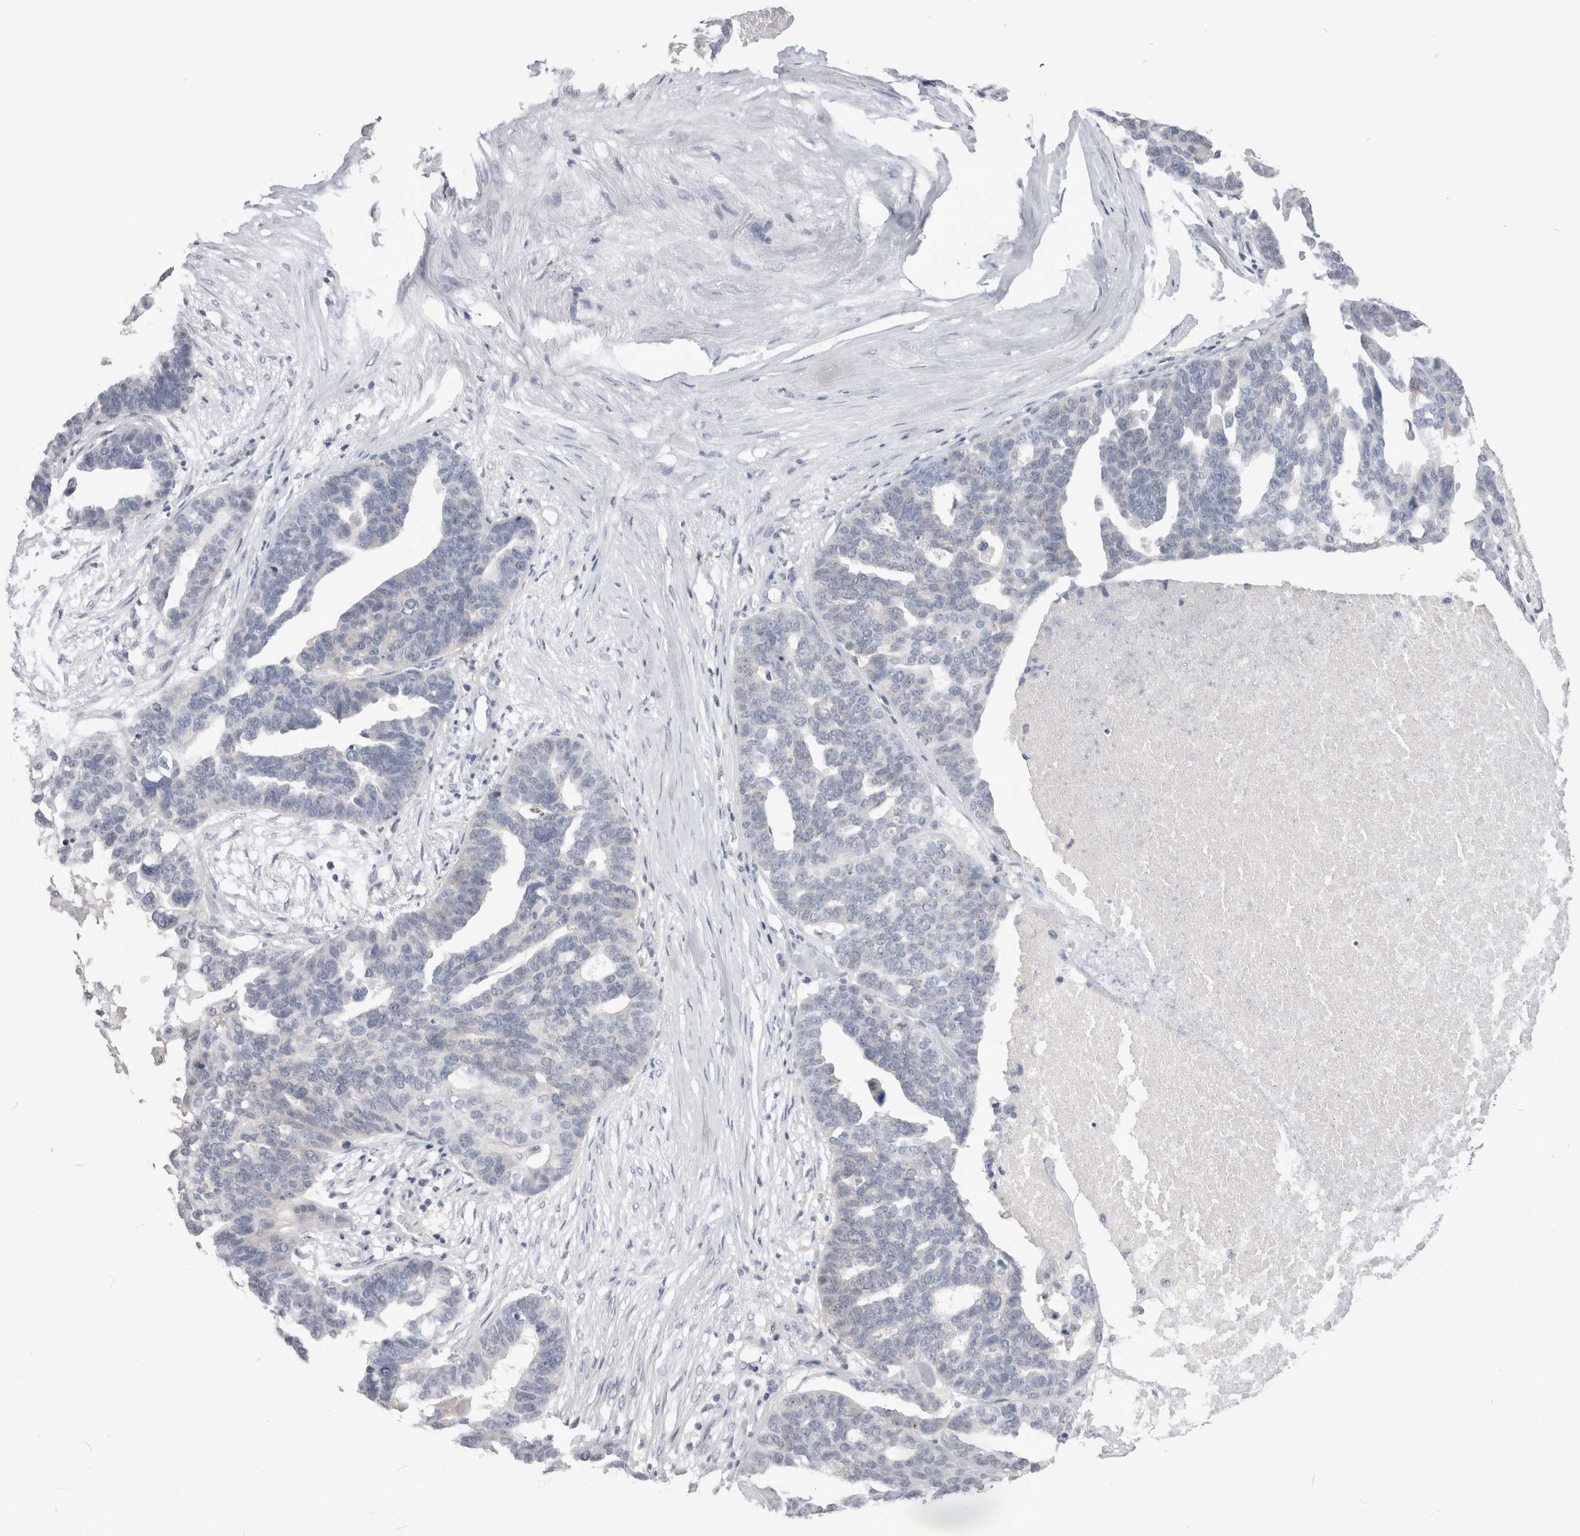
{"staining": {"intensity": "negative", "quantity": "none", "location": "none"}, "tissue": "ovarian cancer", "cell_type": "Tumor cells", "image_type": "cancer", "snomed": [{"axis": "morphology", "description": "Cystadenocarcinoma, serous, NOS"}, {"axis": "topography", "description": "Ovary"}], "caption": "DAB immunohistochemical staining of human ovarian serous cystadenocarcinoma exhibits no significant positivity in tumor cells.", "gene": "SUCNR1", "patient": {"sex": "female", "age": 59}}